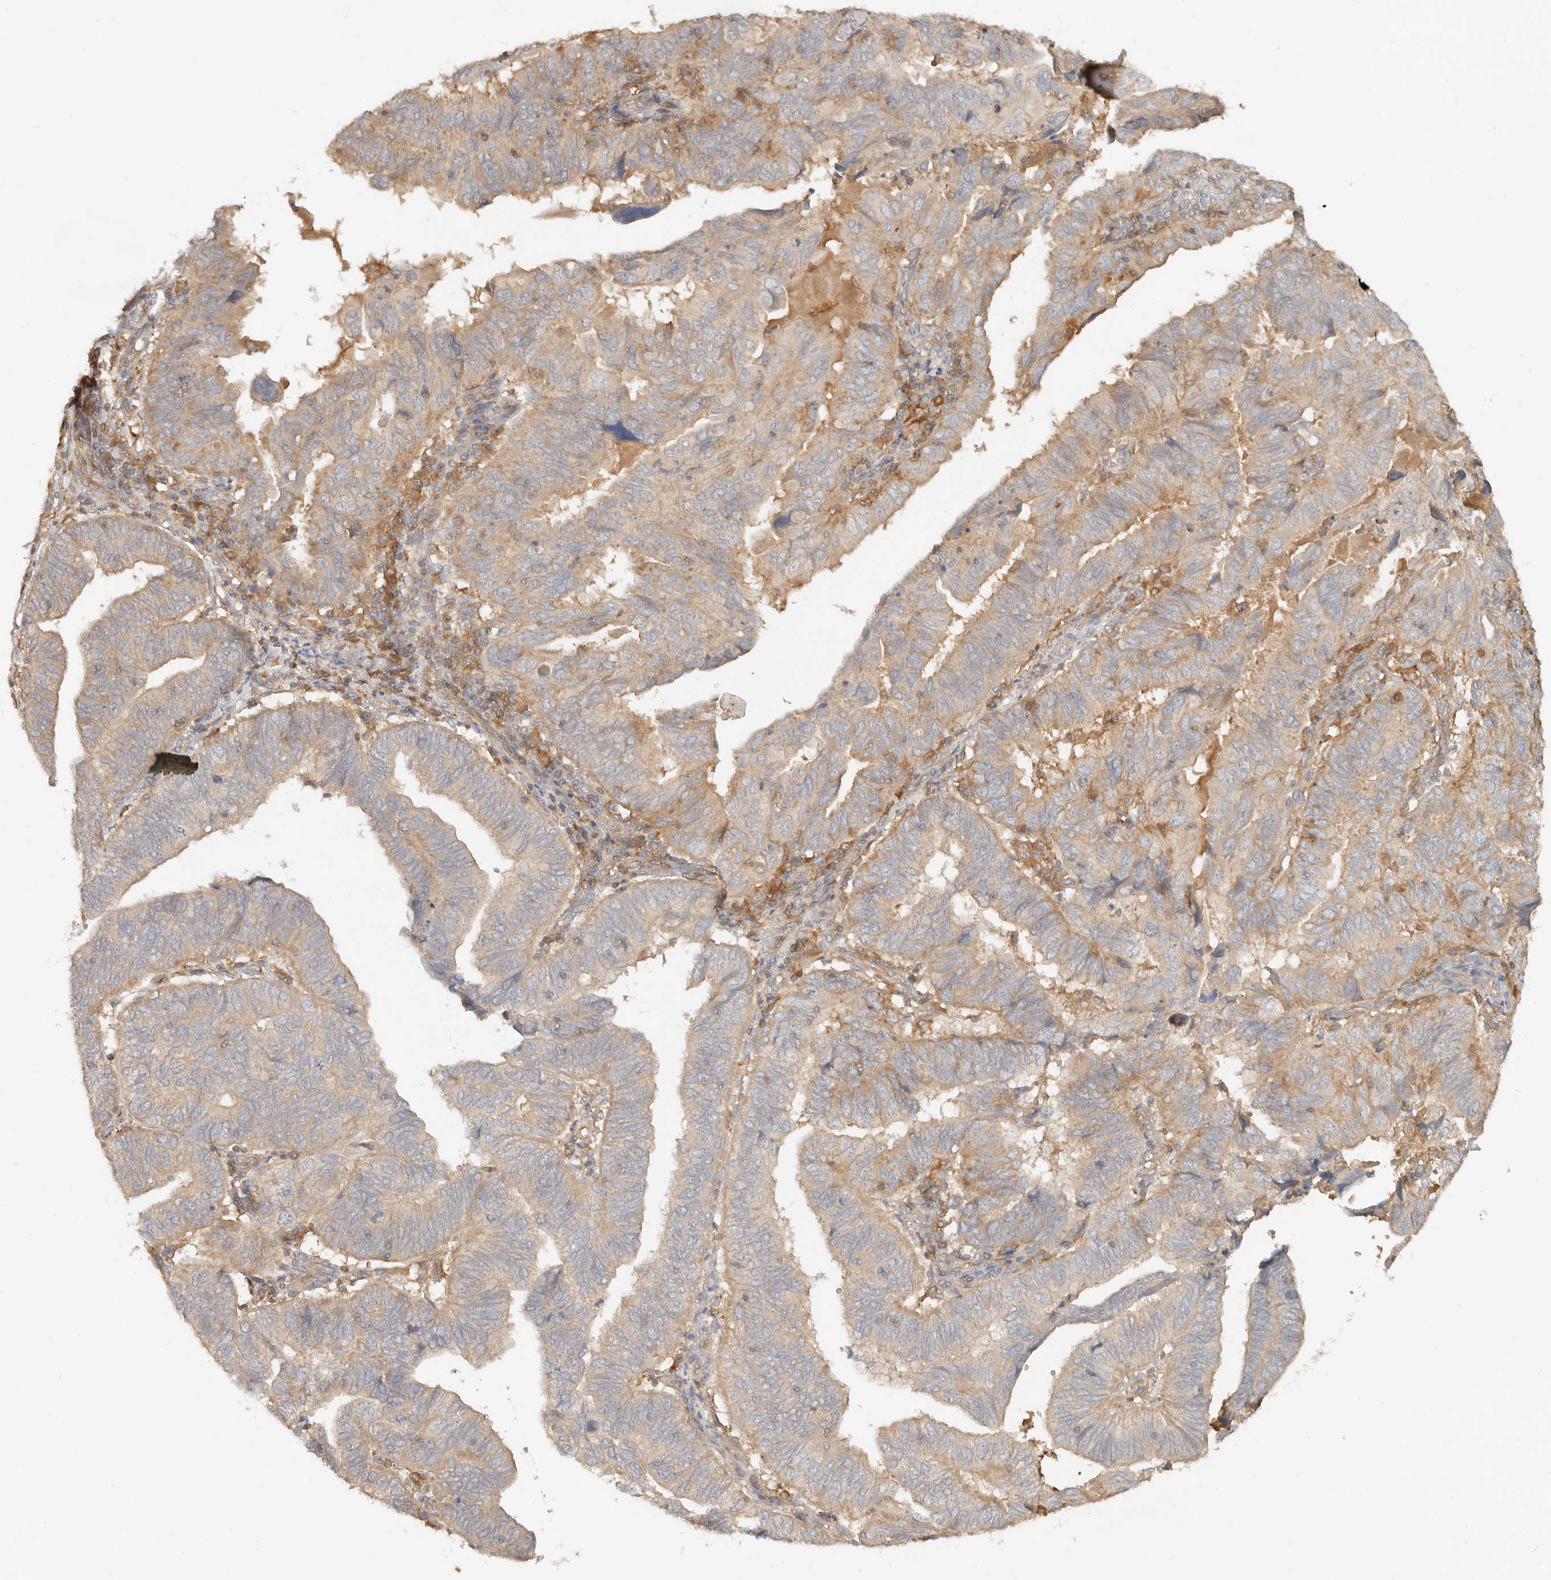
{"staining": {"intensity": "weak", "quantity": ">75%", "location": "cytoplasmic/membranous"}, "tissue": "endometrial cancer", "cell_type": "Tumor cells", "image_type": "cancer", "snomed": [{"axis": "morphology", "description": "Adenocarcinoma, NOS"}, {"axis": "topography", "description": "Uterus"}], "caption": "Weak cytoplasmic/membranous positivity is present in about >75% of tumor cells in endometrial adenocarcinoma.", "gene": "NECAP2", "patient": {"sex": "female", "age": 77}}